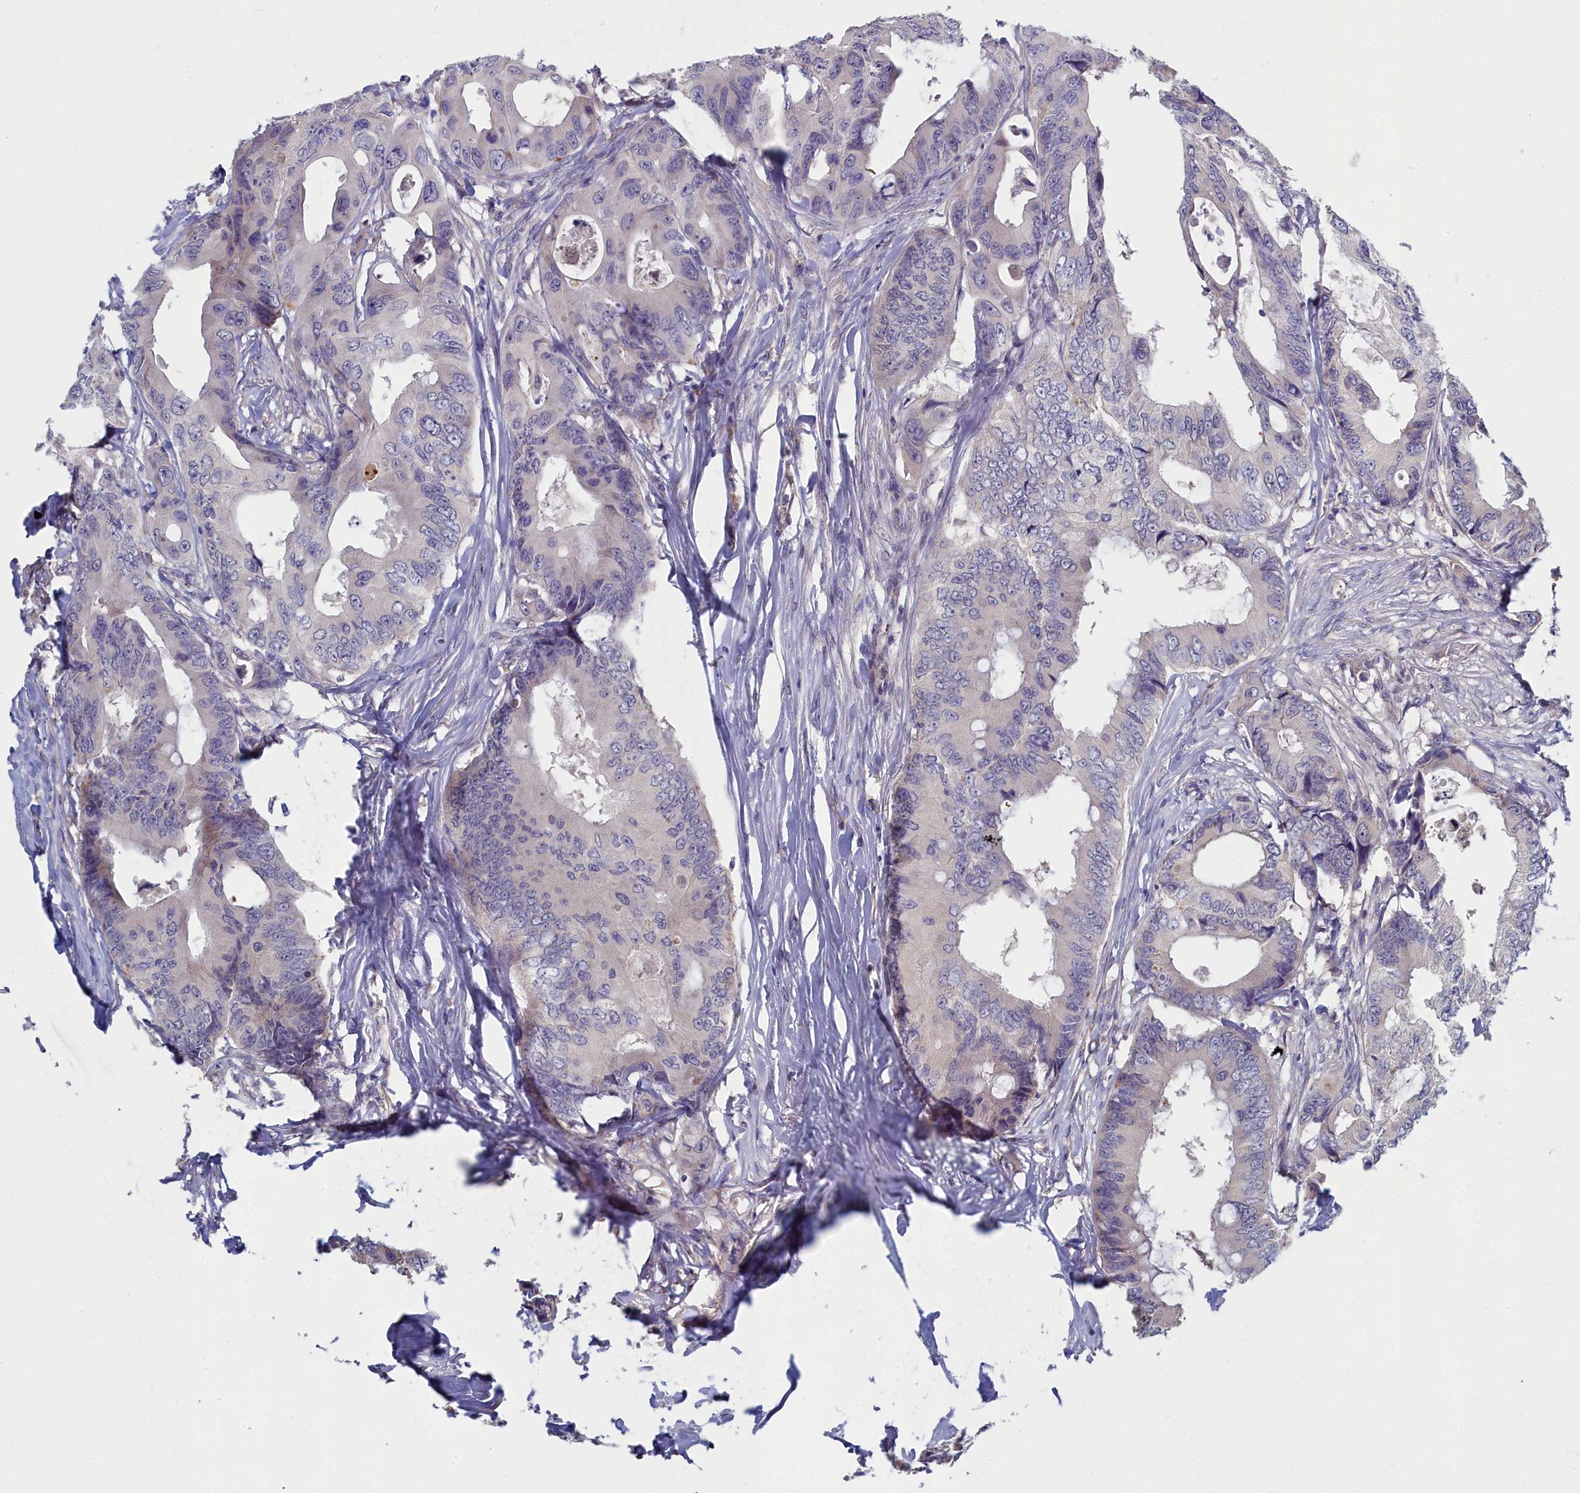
{"staining": {"intensity": "negative", "quantity": "none", "location": "none"}, "tissue": "colorectal cancer", "cell_type": "Tumor cells", "image_type": "cancer", "snomed": [{"axis": "morphology", "description": "Adenocarcinoma, NOS"}, {"axis": "topography", "description": "Colon"}], "caption": "Image shows no protein staining in tumor cells of colorectal cancer (adenocarcinoma) tissue. (Immunohistochemistry, brightfield microscopy, high magnification).", "gene": "RDX", "patient": {"sex": "male", "age": 71}}